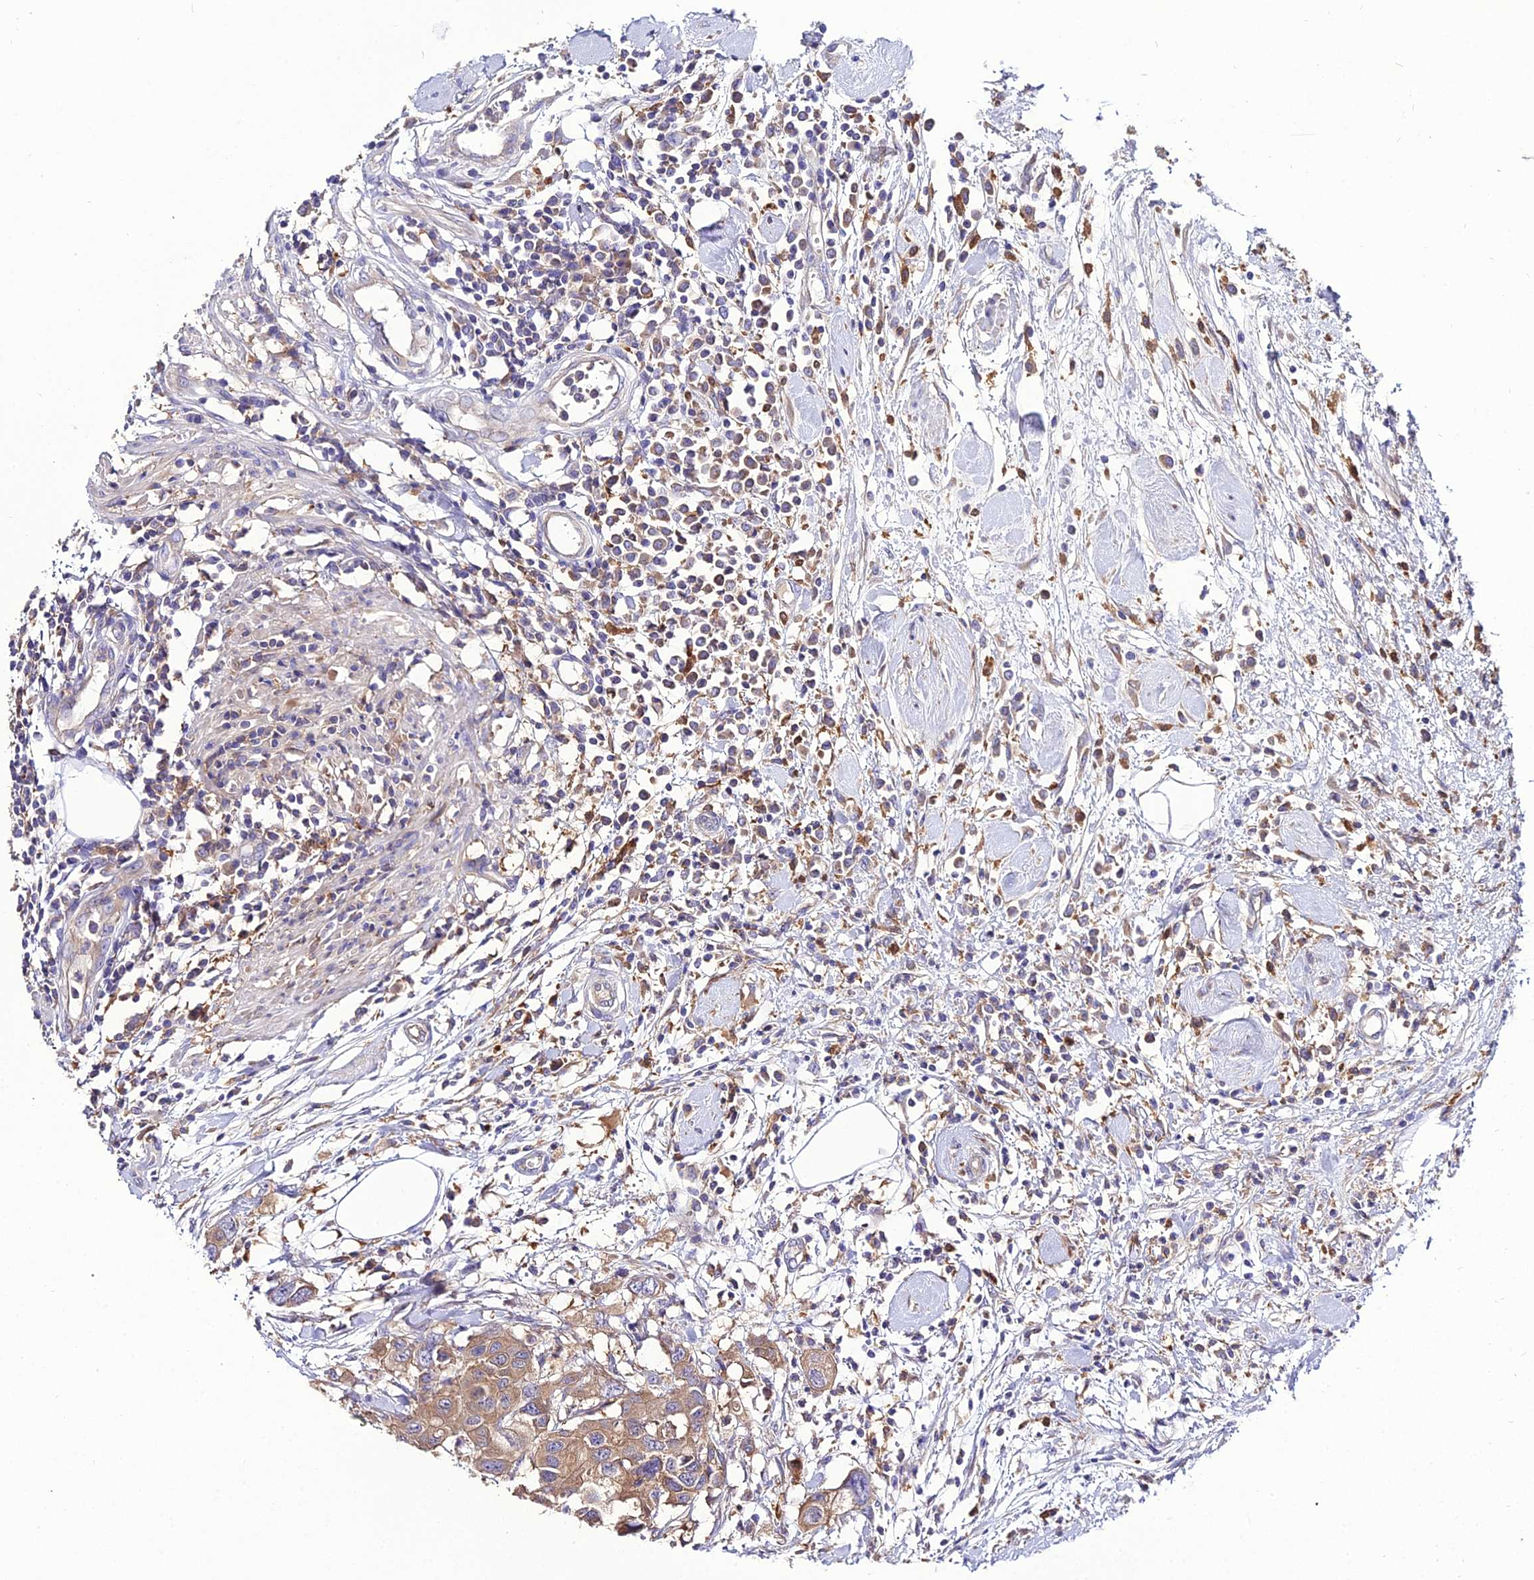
{"staining": {"intensity": "weak", "quantity": ">75%", "location": "cytoplasmic/membranous"}, "tissue": "colorectal cancer", "cell_type": "Tumor cells", "image_type": "cancer", "snomed": [{"axis": "morphology", "description": "Adenocarcinoma, NOS"}, {"axis": "topography", "description": "Colon"}], "caption": "About >75% of tumor cells in colorectal cancer (adenocarcinoma) exhibit weak cytoplasmic/membranous protein expression as visualized by brown immunohistochemical staining.", "gene": "C2orf69", "patient": {"sex": "male", "age": 77}}